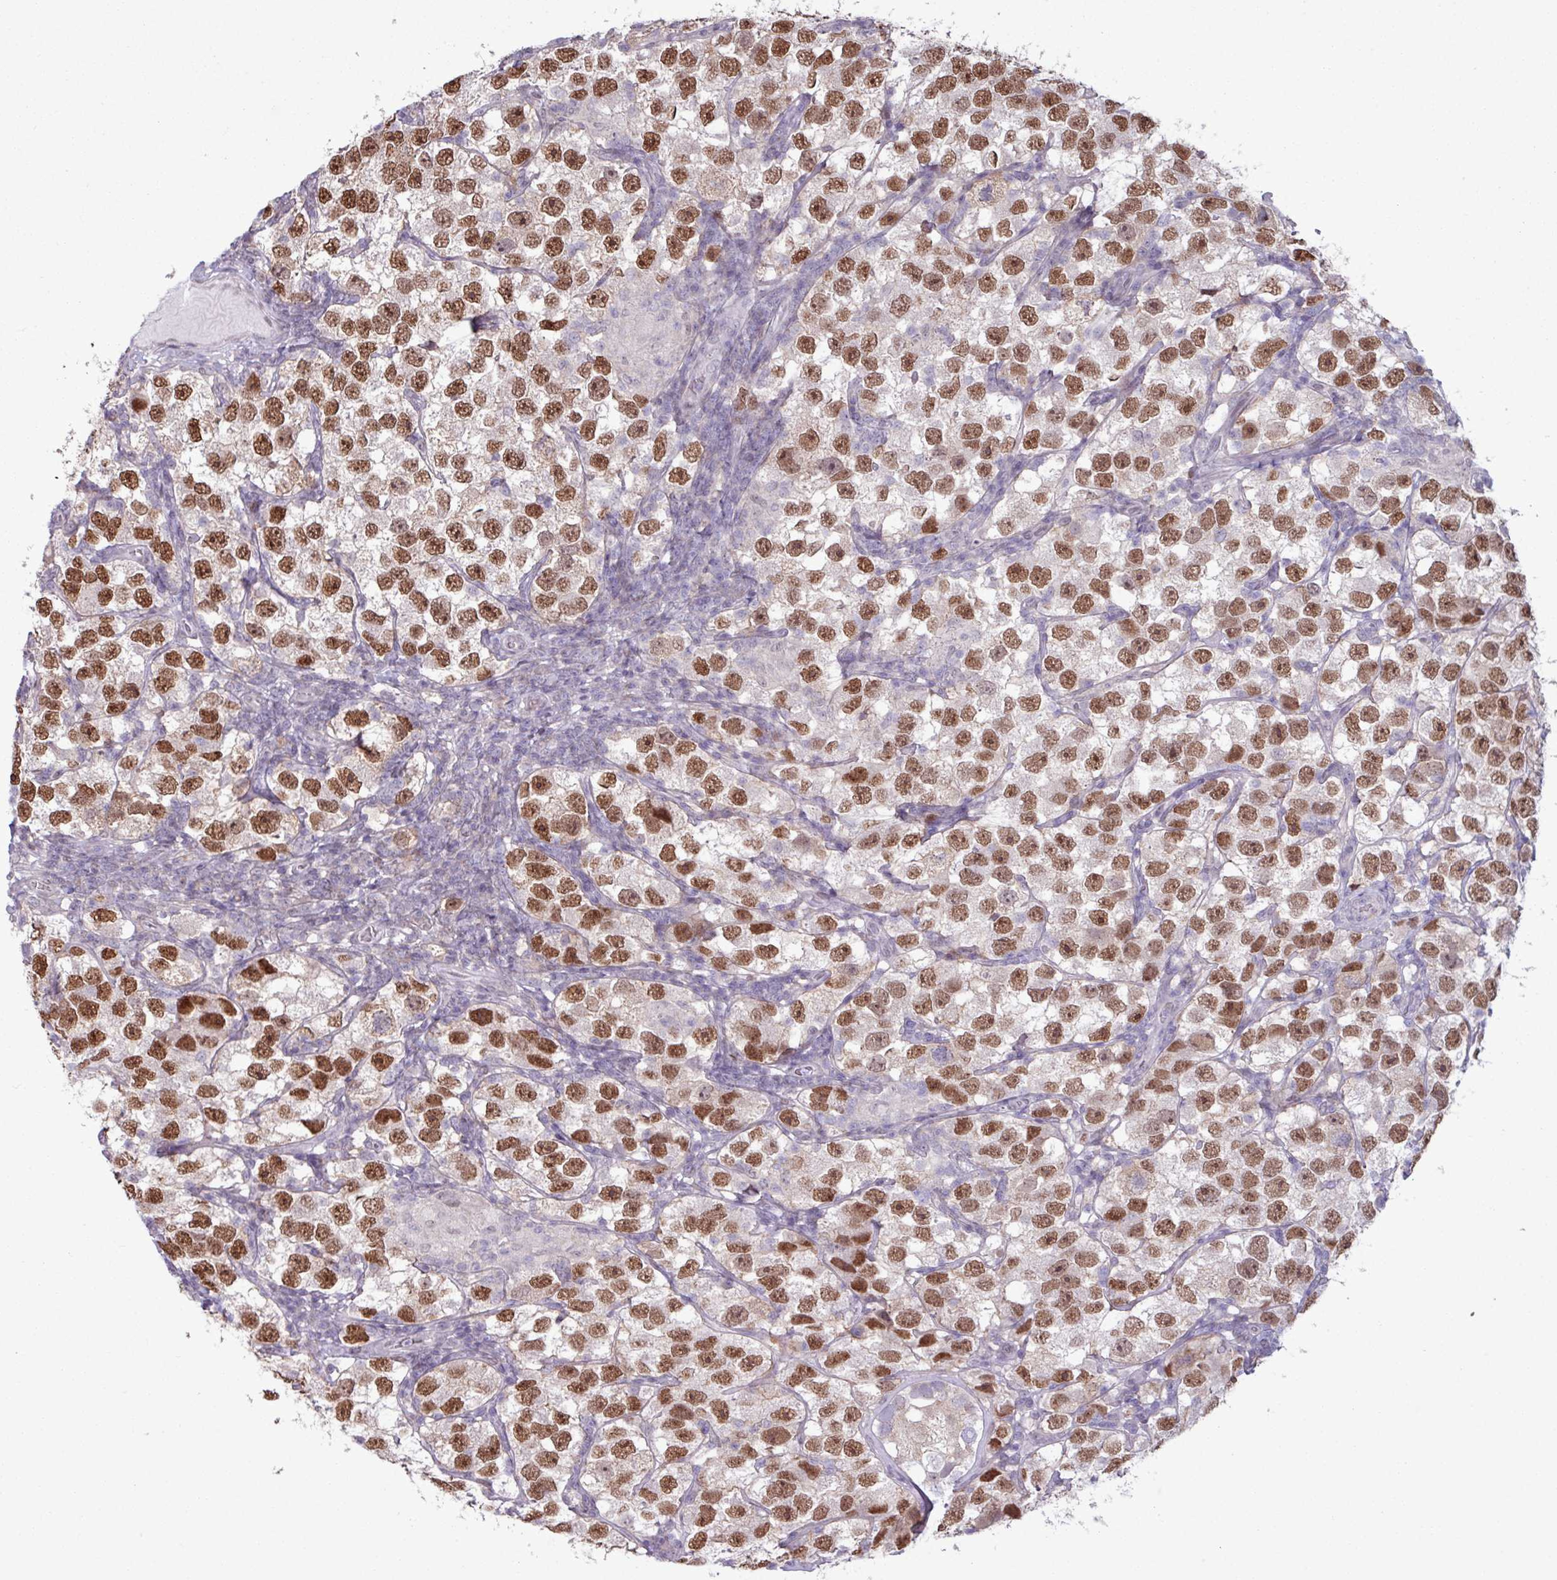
{"staining": {"intensity": "moderate", "quantity": ">75%", "location": "nuclear"}, "tissue": "testis cancer", "cell_type": "Tumor cells", "image_type": "cancer", "snomed": [{"axis": "morphology", "description": "Seminoma, NOS"}, {"axis": "topography", "description": "Testis"}], "caption": "About >75% of tumor cells in seminoma (testis) show moderate nuclear protein expression as visualized by brown immunohistochemical staining.", "gene": "NOTCH2", "patient": {"sex": "male", "age": 26}}